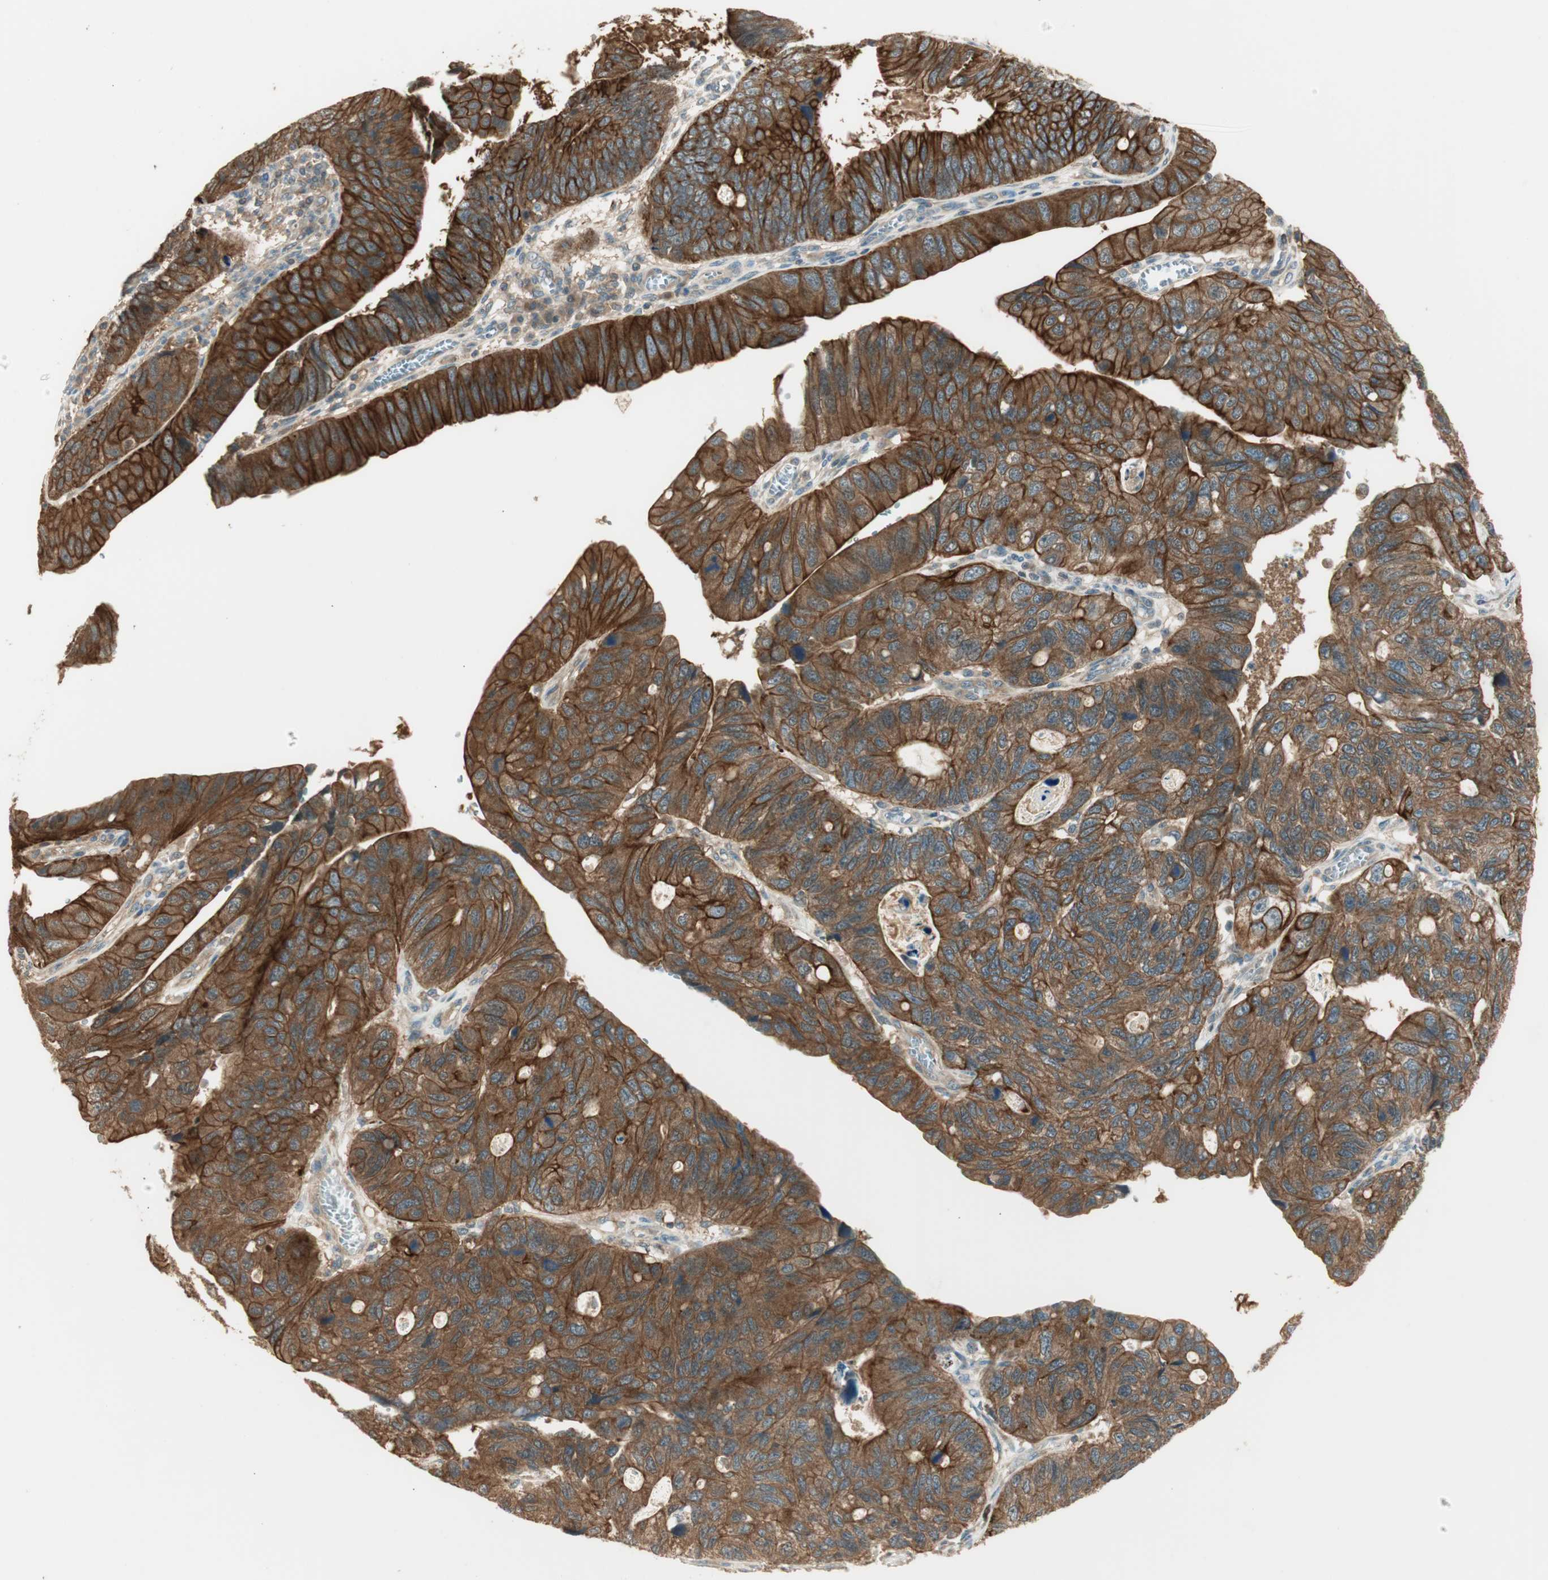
{"staining": {"intensity": "strong", "quantity": ">75%", "location": "cytoplasmic/membranous"}, "tissue": "stomach cancer", "cell_type": "Tumor cells", "image_type": "cancer", "snomed": [{"axis": "morphology", "description": "Adenocarcinoma, NOS"}, {"axis": "topography", "description": "Stomach"}], "caption": "This image shows IHC staining of stomach cancer, with high strong cytoplasmic/membranous expression in about >75% of tumor cells.", "gene": "PFDN5", "patient": {"sex": "male", "age": 59}}